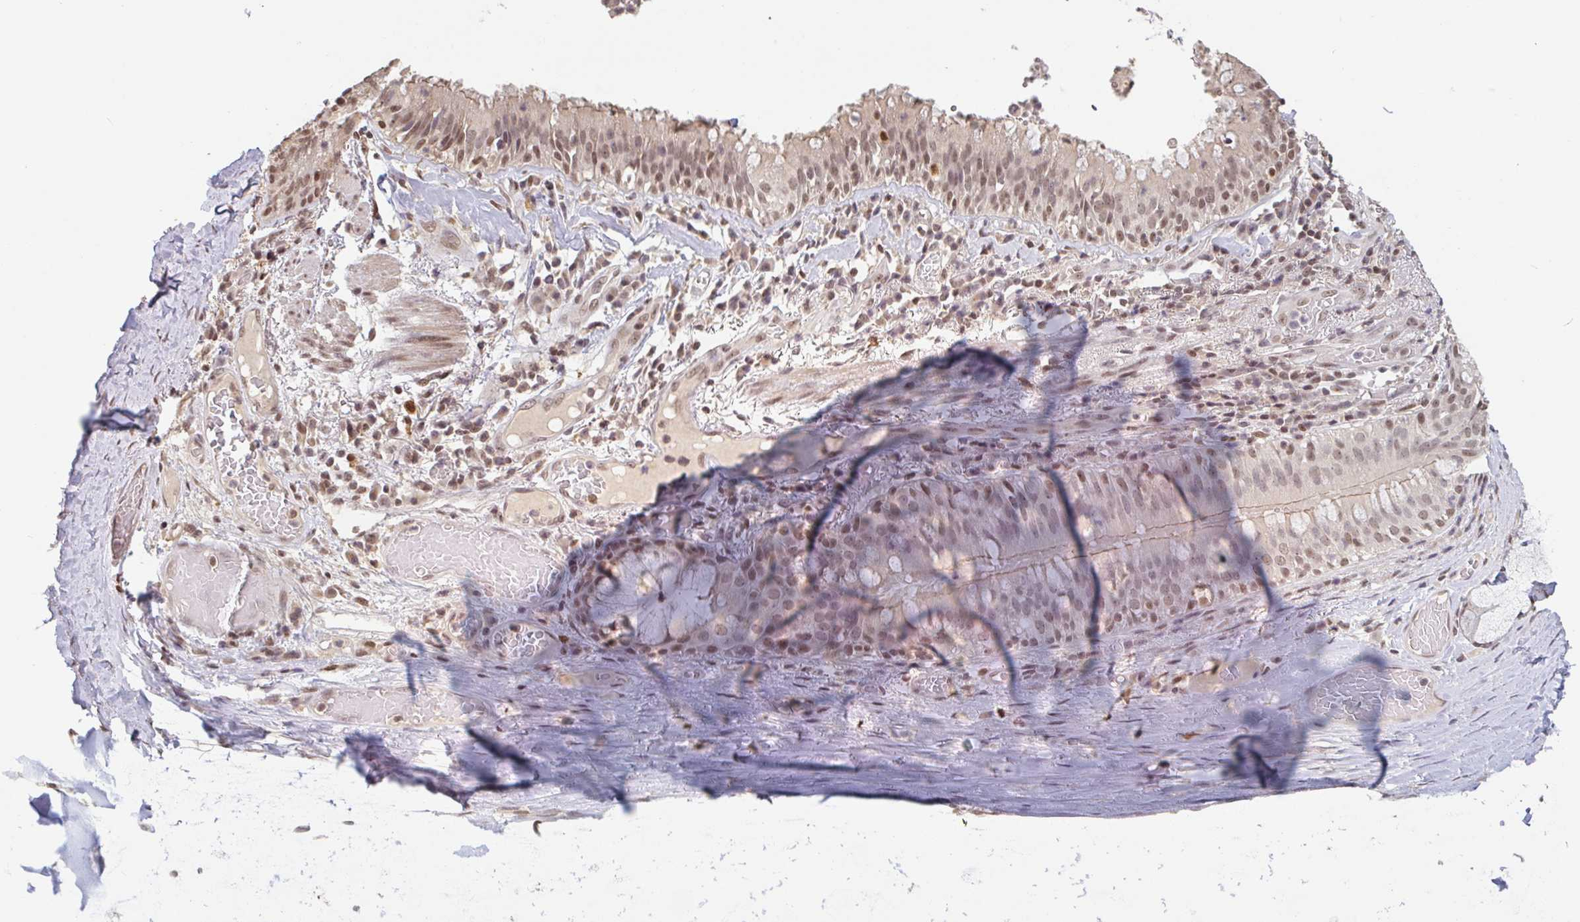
{"staining": {"intensity": "negative", "quantity": "none", "location": "none"}, "tissue": "adipose tissue", "cell_type": "Adipocytes", "image_type": "normal", "snomed": [{"axis": "morphology", "description": "Normal tissue, NOS"}, {"axis": "topography", "description": "Cartilage tissue"}, {"axis": "topography", "description": "Bronchus"}], "caption": "An immunohistochemistry image of benign adipose tissue is shown. There is no staining in adipocytes of adipose tissue.", "gene": "DR1", "patient": {"sex": "male", "age": 56}}